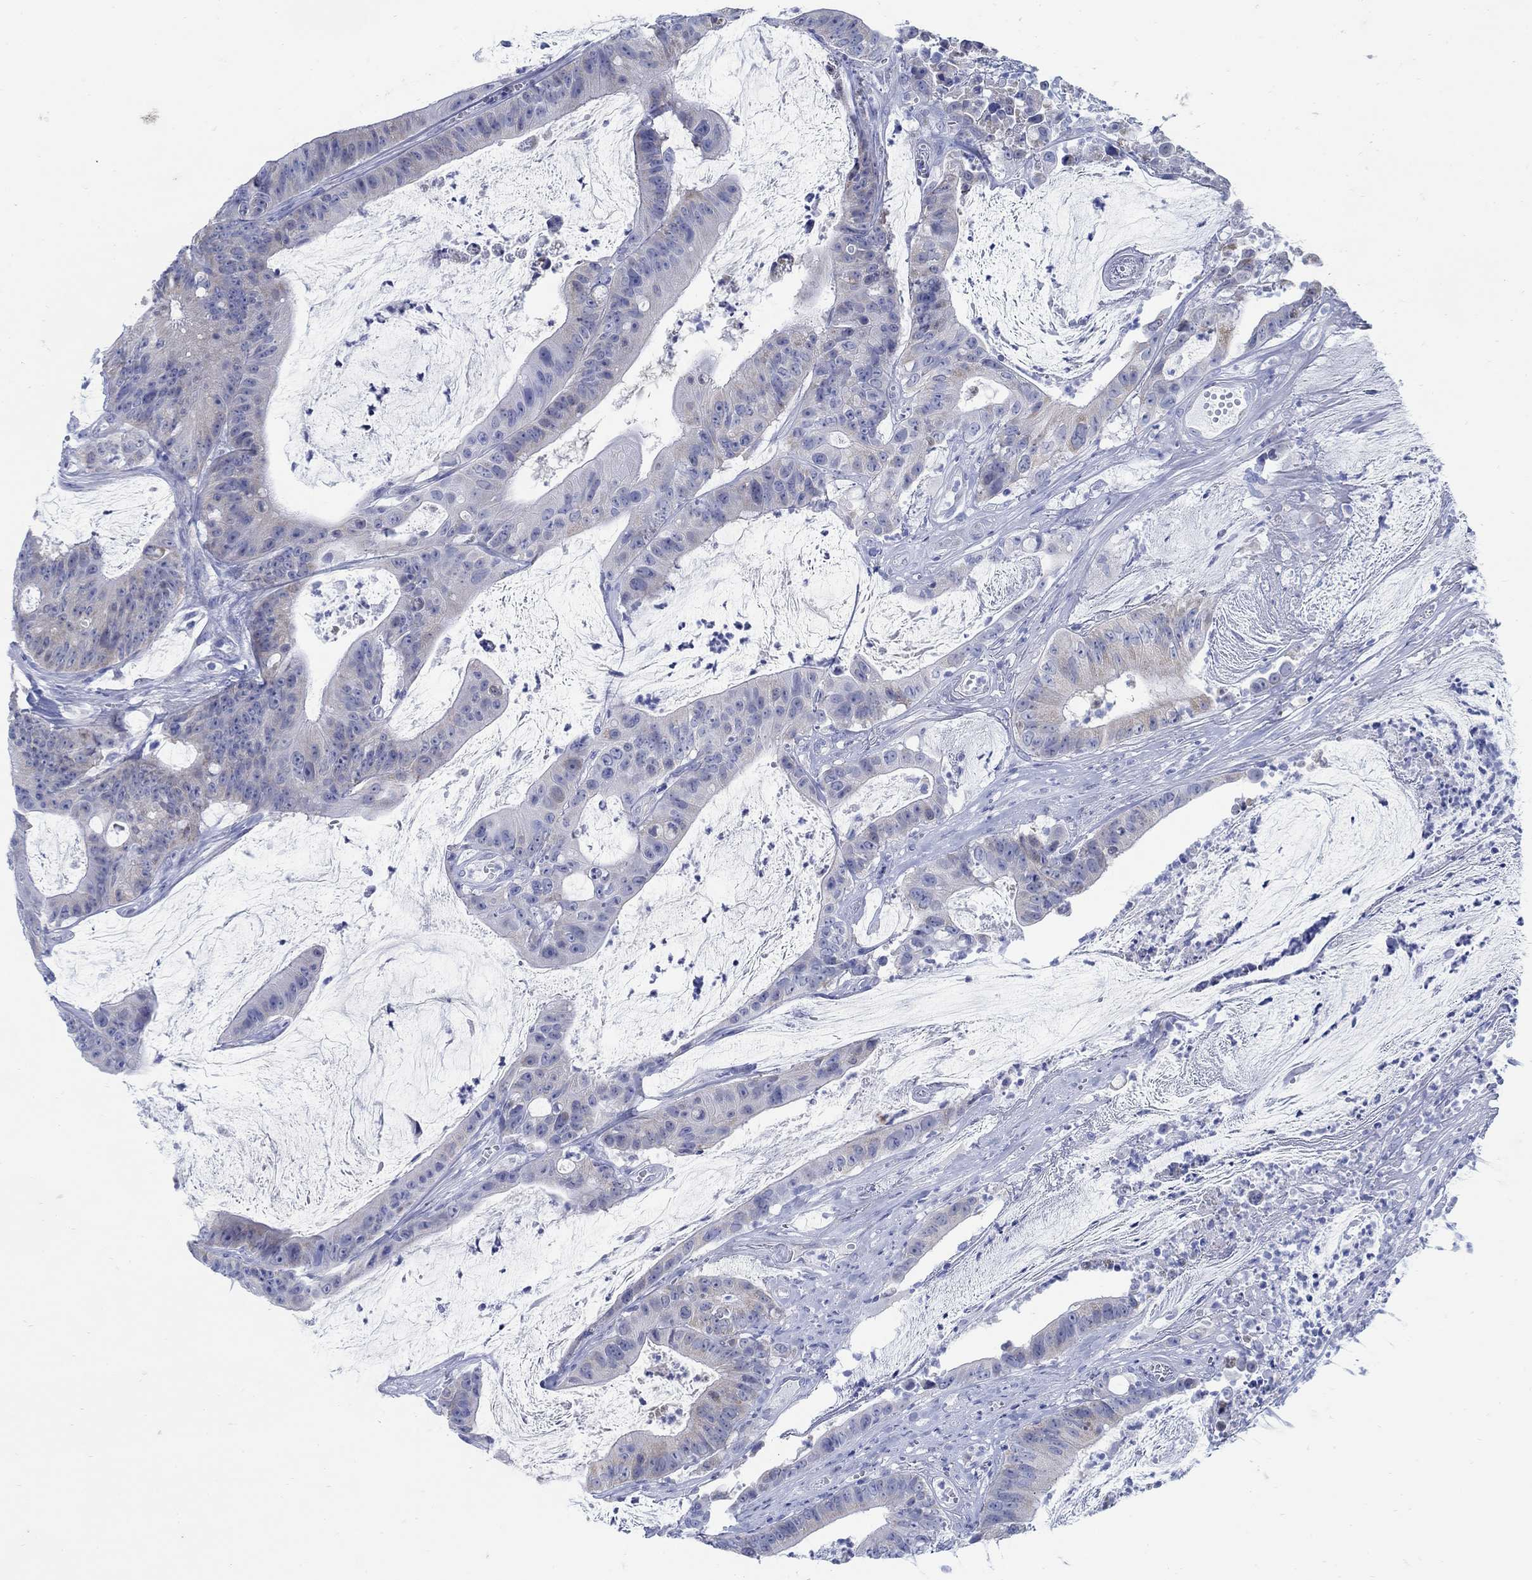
{"staining": {"intensity": "weak", "quantity": "25%-75%", "location": "cytoplasmic/membranous"}, "tissue": "colorectal cancer", "cell_type": "Tumor cells", "image_type": "cancer", "snomed": [{"axis": "morphology", "description": "Adenocarcinoma, NOS"}, {"axis": "topography", "description": "Colon"}], "caption": "An immunohistochemistry (IHC) histopathology image of tumor tissue is shown. Protein staining in brown shows weak cytoplasmic/membranous positivity in colorectal cancer within tumor cells. The staining is performed using DAB (3,3'-diaminobenzidine) brown chromogen to label protein expression. The nuclei are counter-stained blue using hematoxylin.", "gene": "ZDHHC14", "patient": {"sex": "female", "age": 69}}